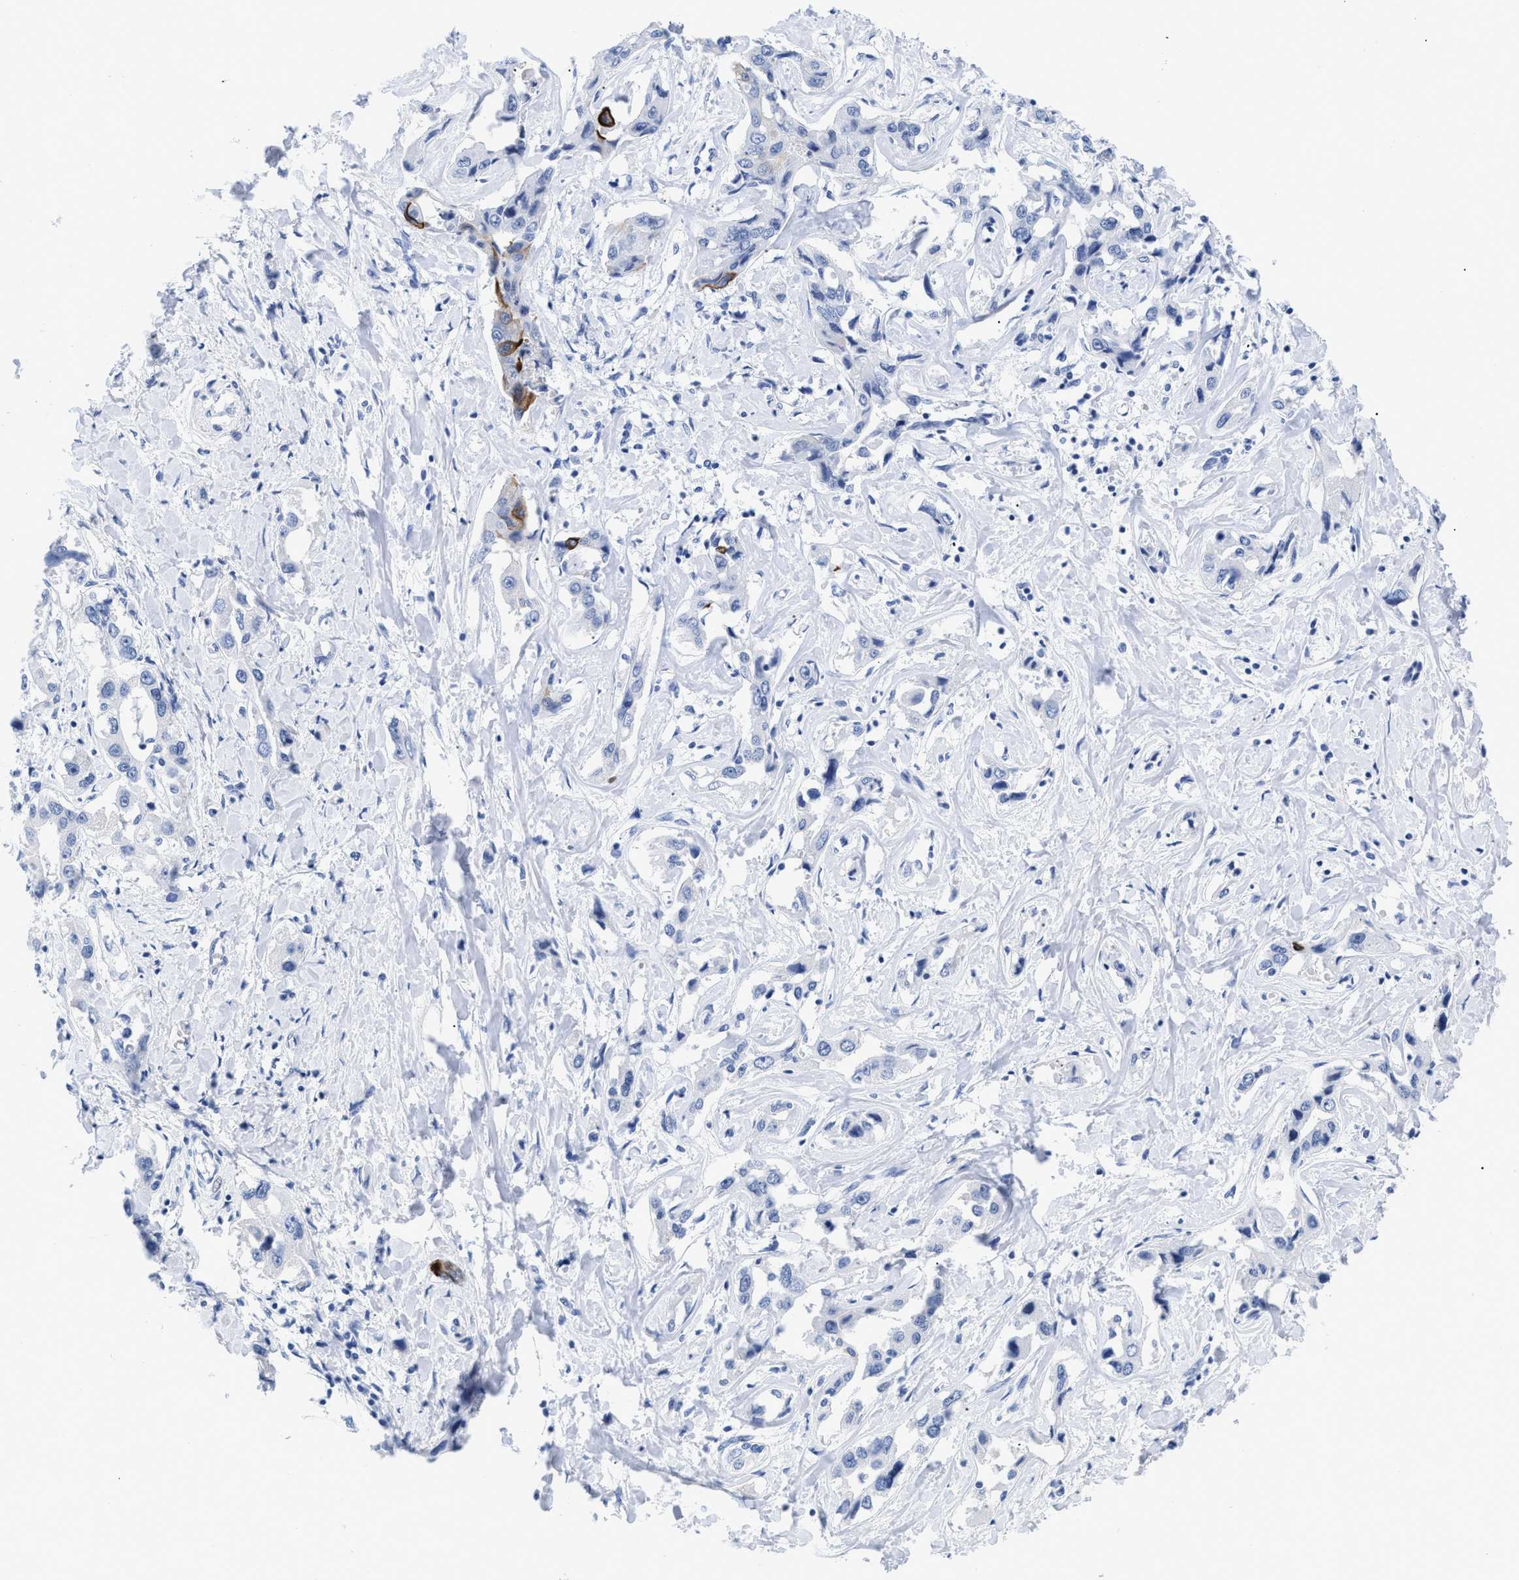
{"staining": {"intensity": "strong", "quantity": "<25%", "location": "cytoplasmic/membranous"}, "tissue": "liver cancer", "cell_type": "Tumor cells", "image_type": "cancer", "snomed": [{"axis": "morphology", "description": "Cholangiocarcinoma"}, {"axis": "topography", "description": "Liver"}], "caption": "Strong cytoplasmic/membranous staining is present in approximately <25% of tumor cells in liver cancer (cholangiocarcinoma).", "gene": "DUSP26", "patient": {"sex": "male", "age": 59}}